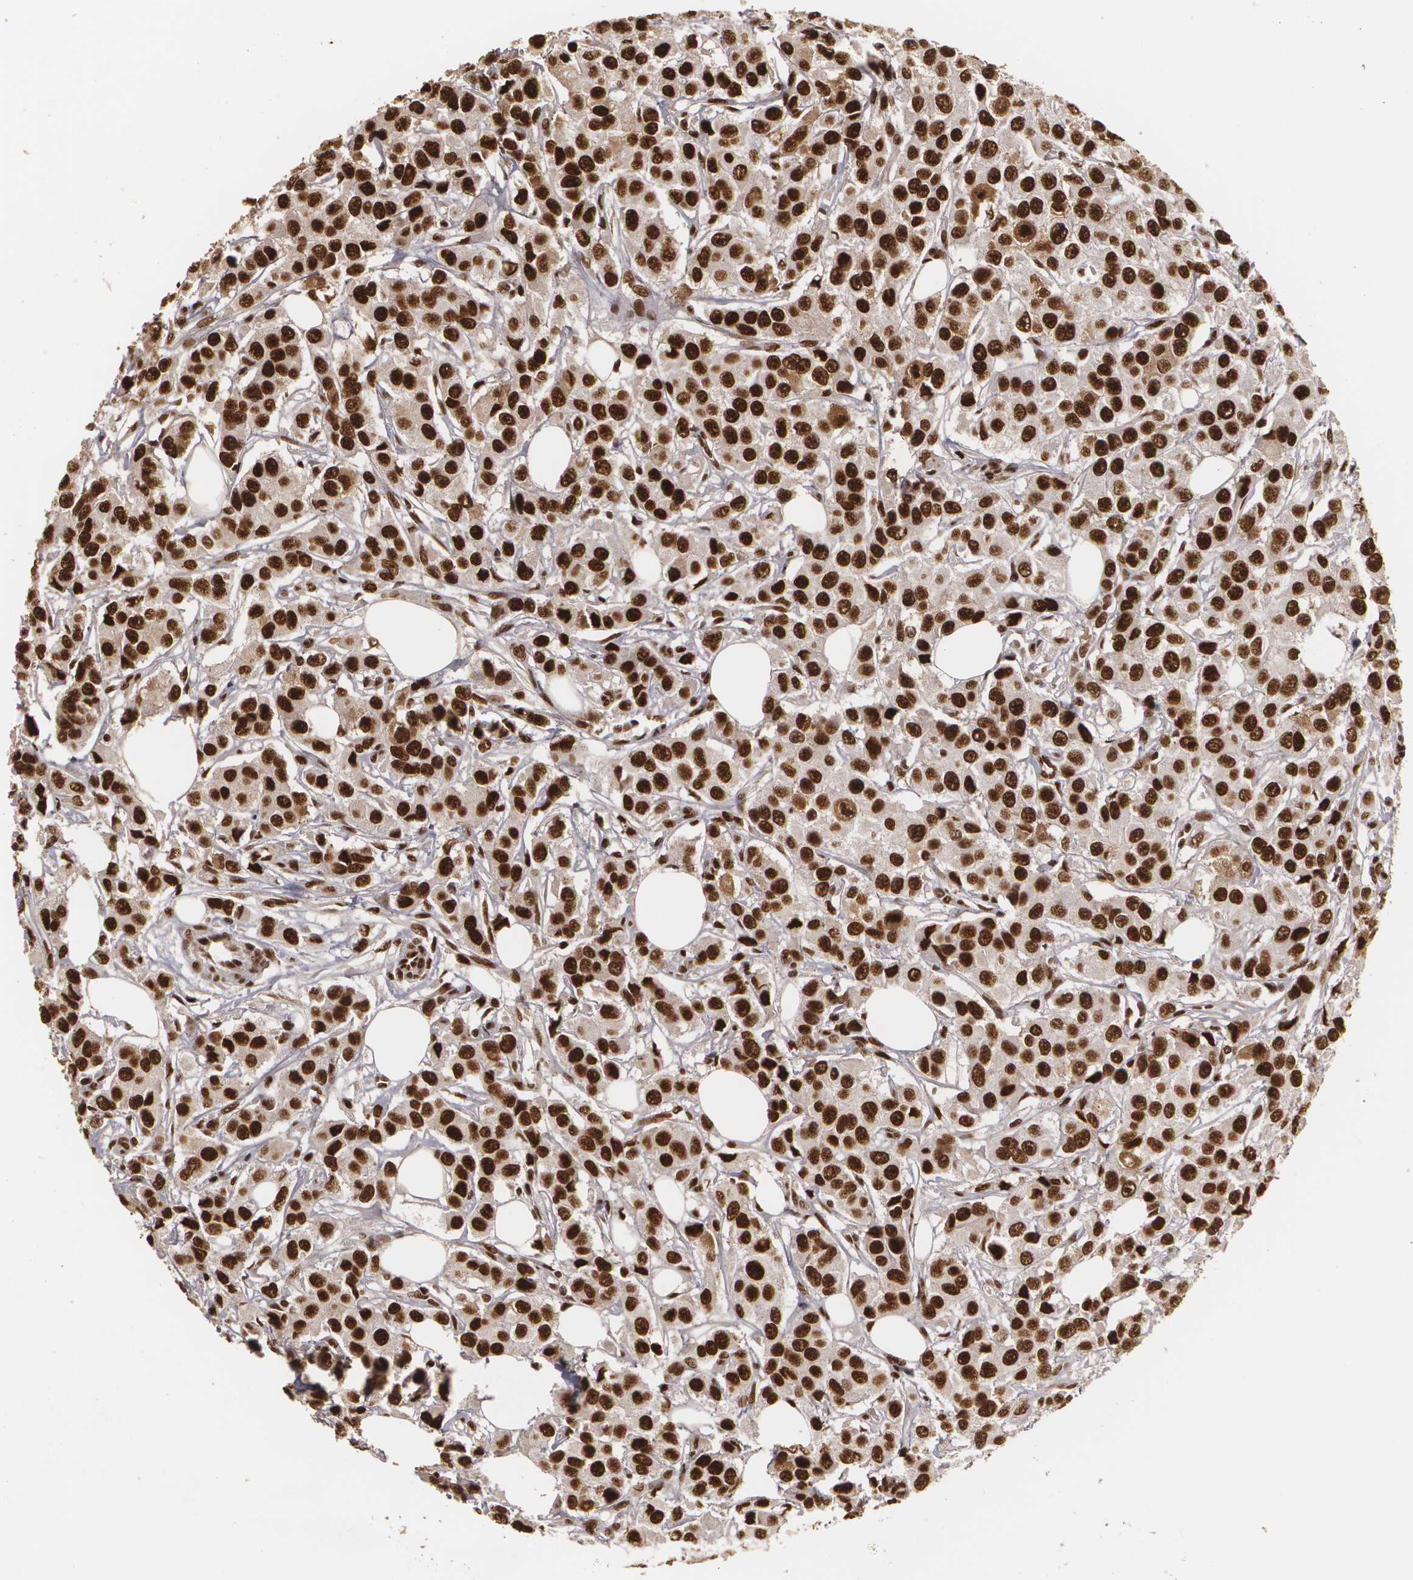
{"staining": {"intensity": "strong", "quantity": ">75%", "location": "cytoplasmic/membranous,nuclear"}, "tissue": "breast cancer", "cell_type": "Tumor cells", "image_type": "cancer", "snomed": [{"axis": "morphology", "description": "Duct carcinoma"}, {"axis": "topography", "description": "Breast"}], "caption": "IHC image of neoplastic tissue: invasive ductal carcinoma (breast) stained using IHC exhibits high levels of strong protein expression localized specifically in the cytoplasmic/membranous and nuclear of tumor cells, appearing as a cytoplasmic/membranous and nuclear brown color.", "gene": "RCOR1", "patient": {"sex": "female", "age": 58}}